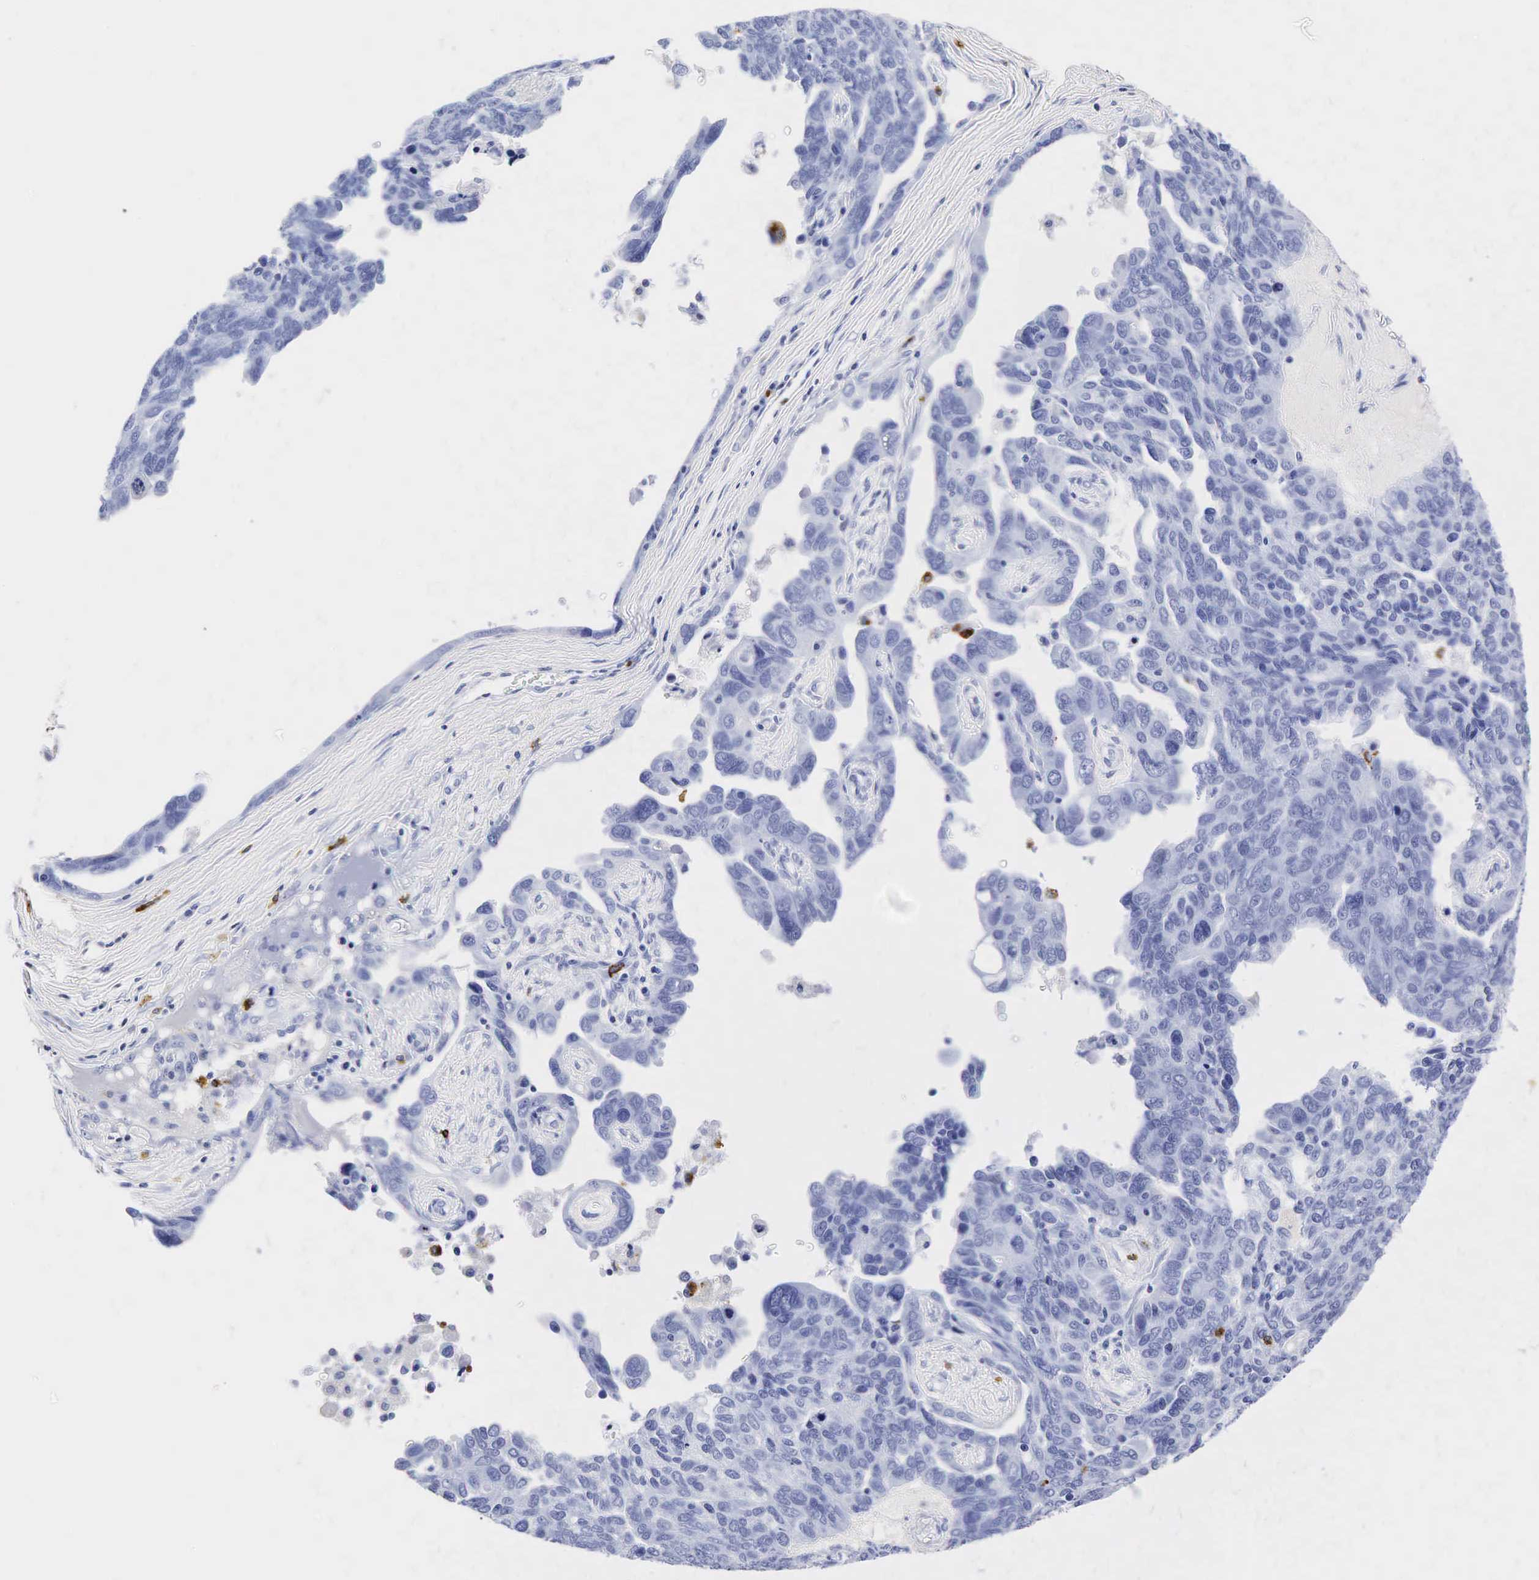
{"staining": {"intensity": "negative", "quantity": "none", "location": "none"}, "tissue": "ovarian cancer", "cell_type": "Tumor cells", "image_type": "cancer", "snomed": [{"axis": "morphology", "description": "Cystadenocarcinoma, serous, NOS"}, {"axis": "topography", "description": "Ovary"}], "caption": "Micrograph shows no protein expression in tumor cells of serous cystadenocarcinoma (ovarian) tissue. Brightfield microscopy of immunohistochemistry stained with DAB (brown) and hematoxylin (blue), captured at high magnification.", "gene": "LYZ", "patient": {"sex": "female", "age": 64}}